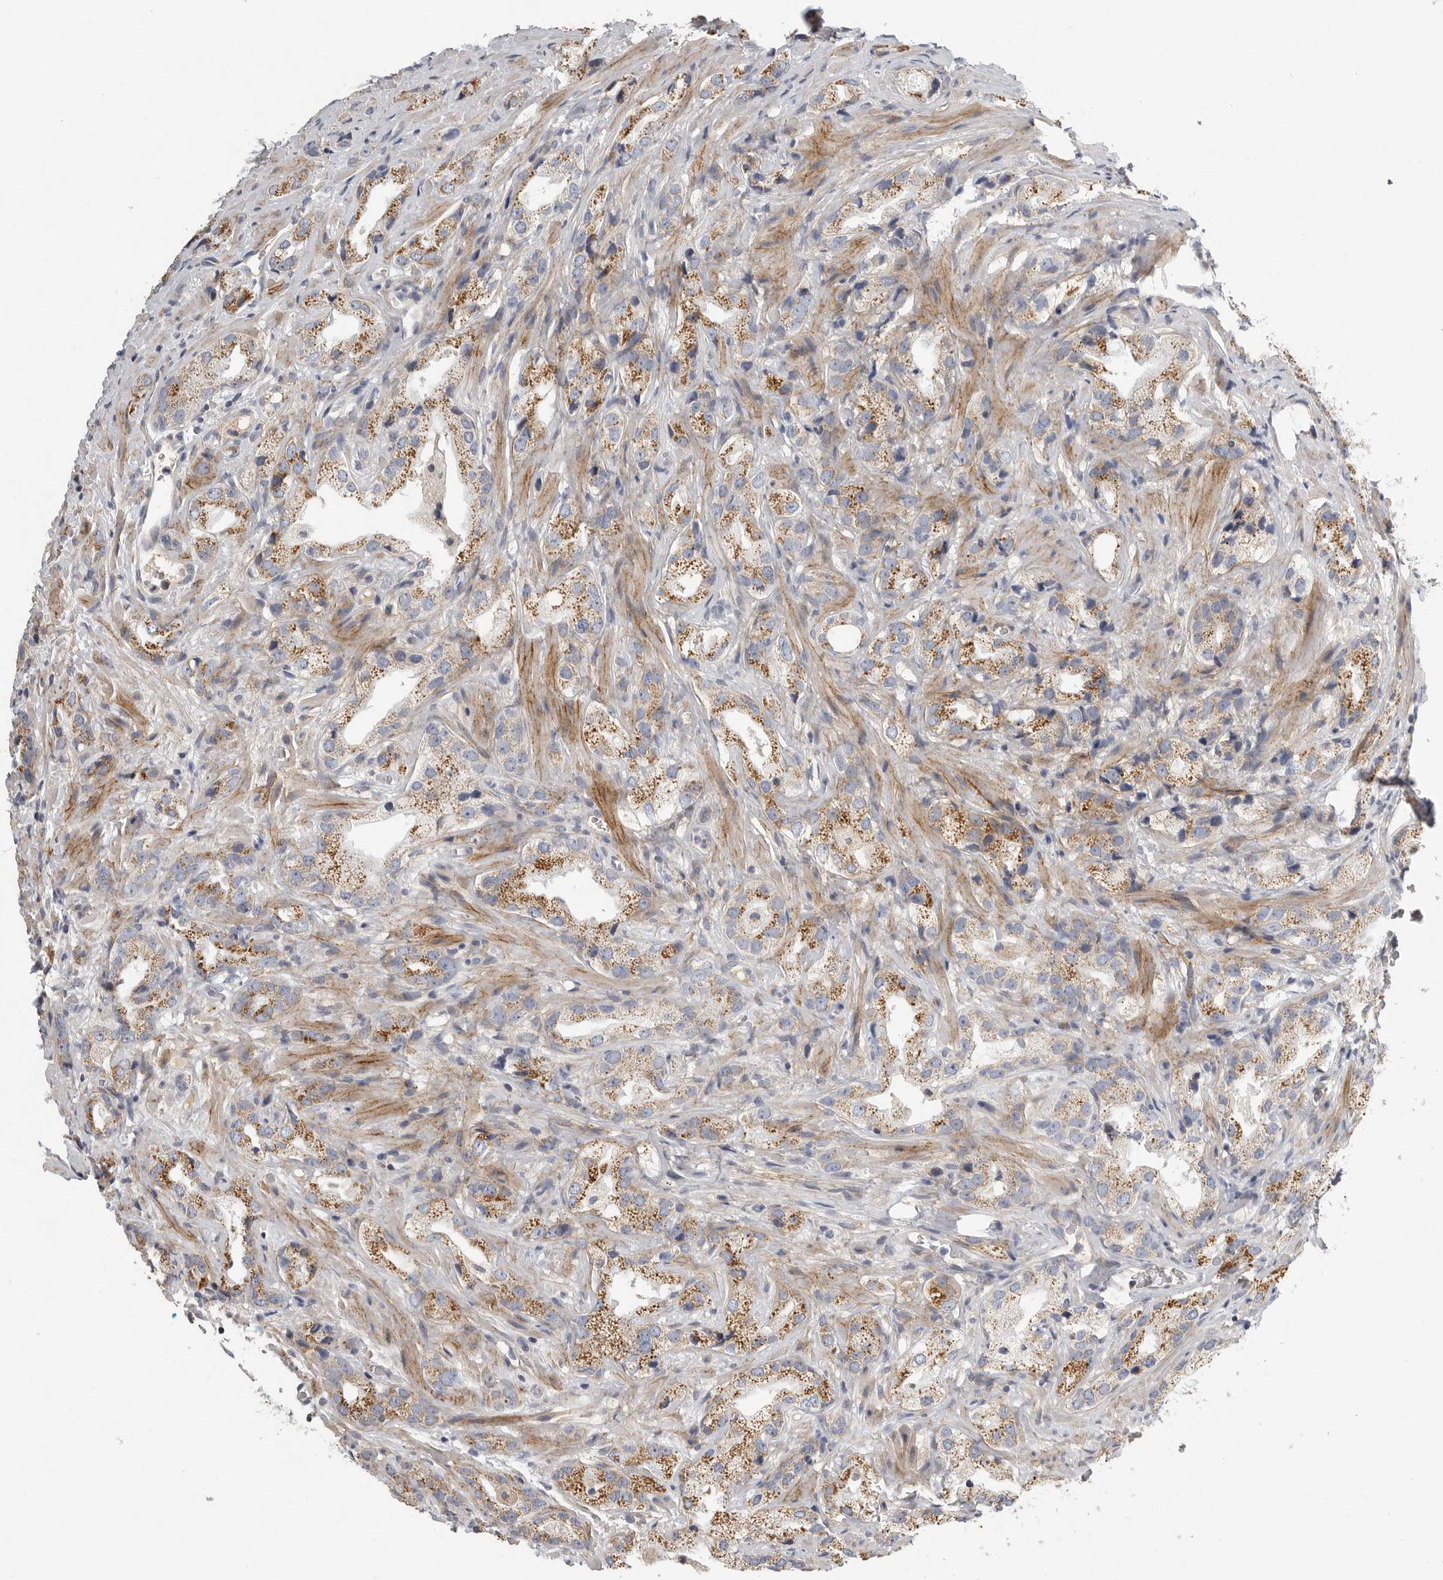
{"staining": {"intensity": "moderate", "quantity": ">75%", "location": "cytoplasmic/membranous"}, "tissue": "prostate cancer", "cell_type": "Tumor cells", "image_type": "cancer", "snomed": [{"axis": "morphology", "description": "Adenocarcinoma, High grade"}, {"axis": "topography", "description": "Prostate"}], "caption": "IHC micrograph of neoplastic tissue: human prostate cancer (high-grade adenocarcinoma) stained using immunohistochemistry (IHC) demonstrates medium levels of moderate protein expression localized specifically in the cytoplasmic/membranous of tumor cells, appearing as a cytoplasmic/membranous brown color.", "gene": "SDC3", "patient": {"sex": "male", "age": 63}}